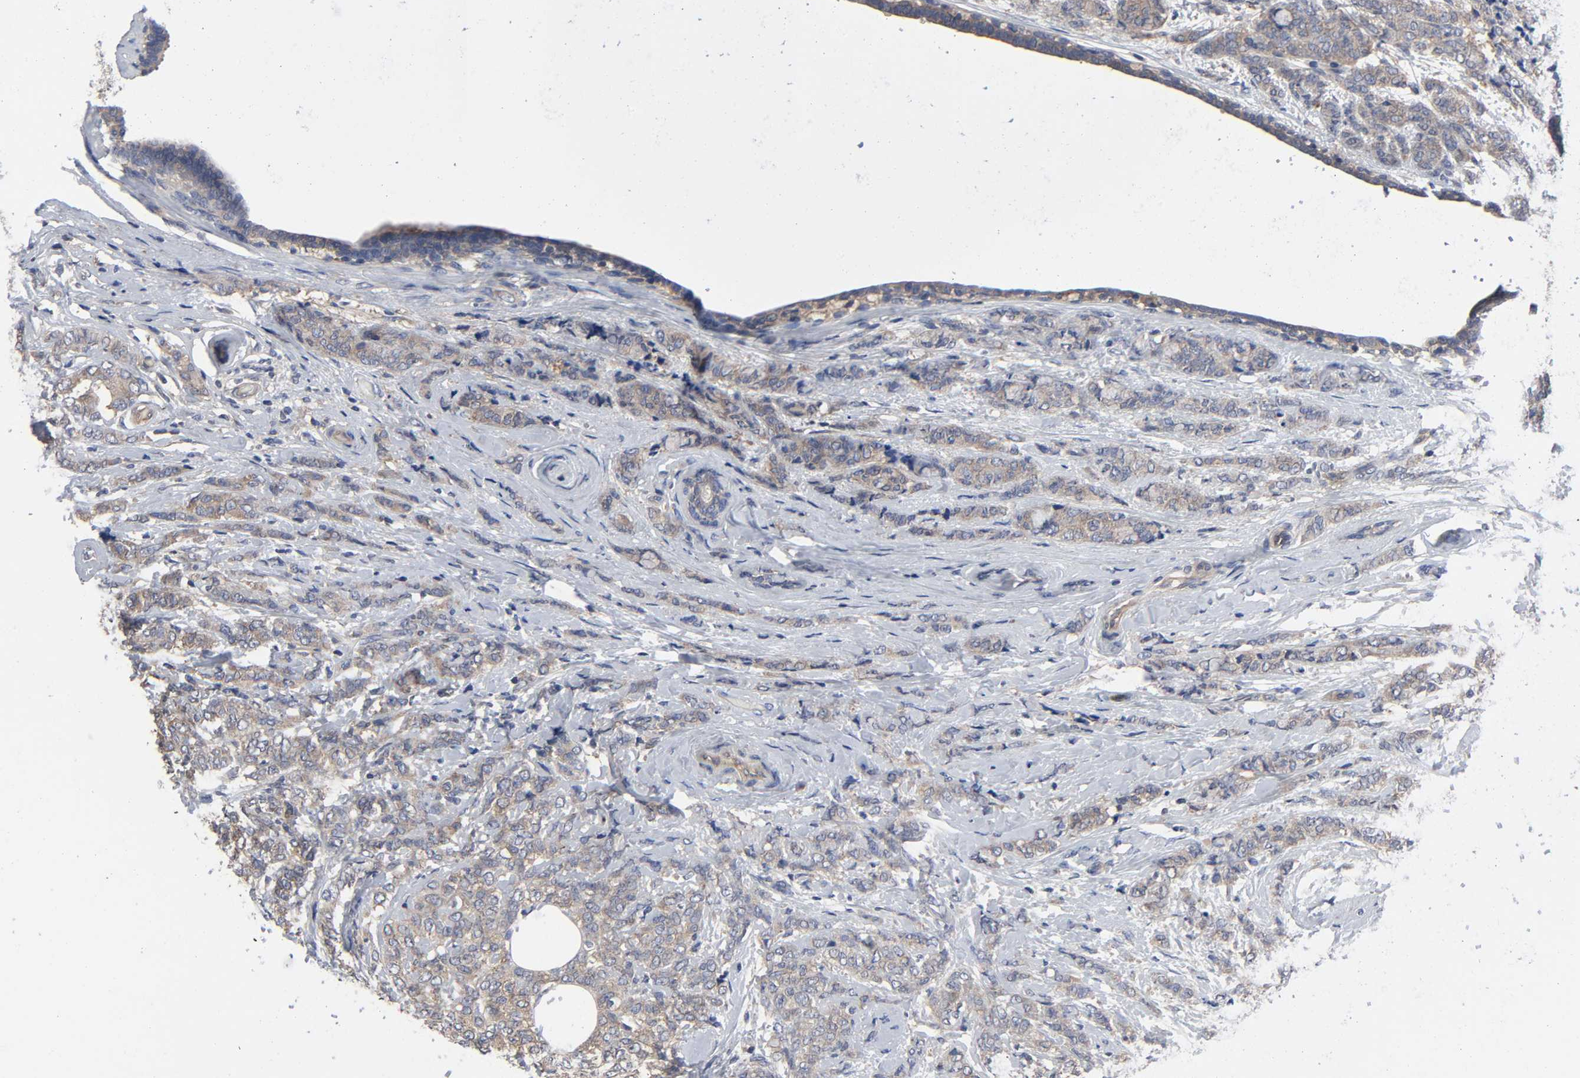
{"staining": {"intensity": "moderate", "quantity": ">75%", "location": "cytoplasmic/membranous"}, "tissue": "breast cancer", "cell_type": "Tumor cells", "image_type": "cancer", "snomed": [{"axis": "morphology", "description": "Lobular carcinoma"}, {"axis": "topography", "description": "Breast"}], "caption": "Protein expression analysis of breast cancer reveals moderate cytoplasmic/membranous expression in about >75% of tumor cells. Immunohistochemistry (ihc) stains the protein of interest in brown and the nuclei are stained blue.", "gene": "DYNLT3", "patient": {"sex": "female", "age": 60}}